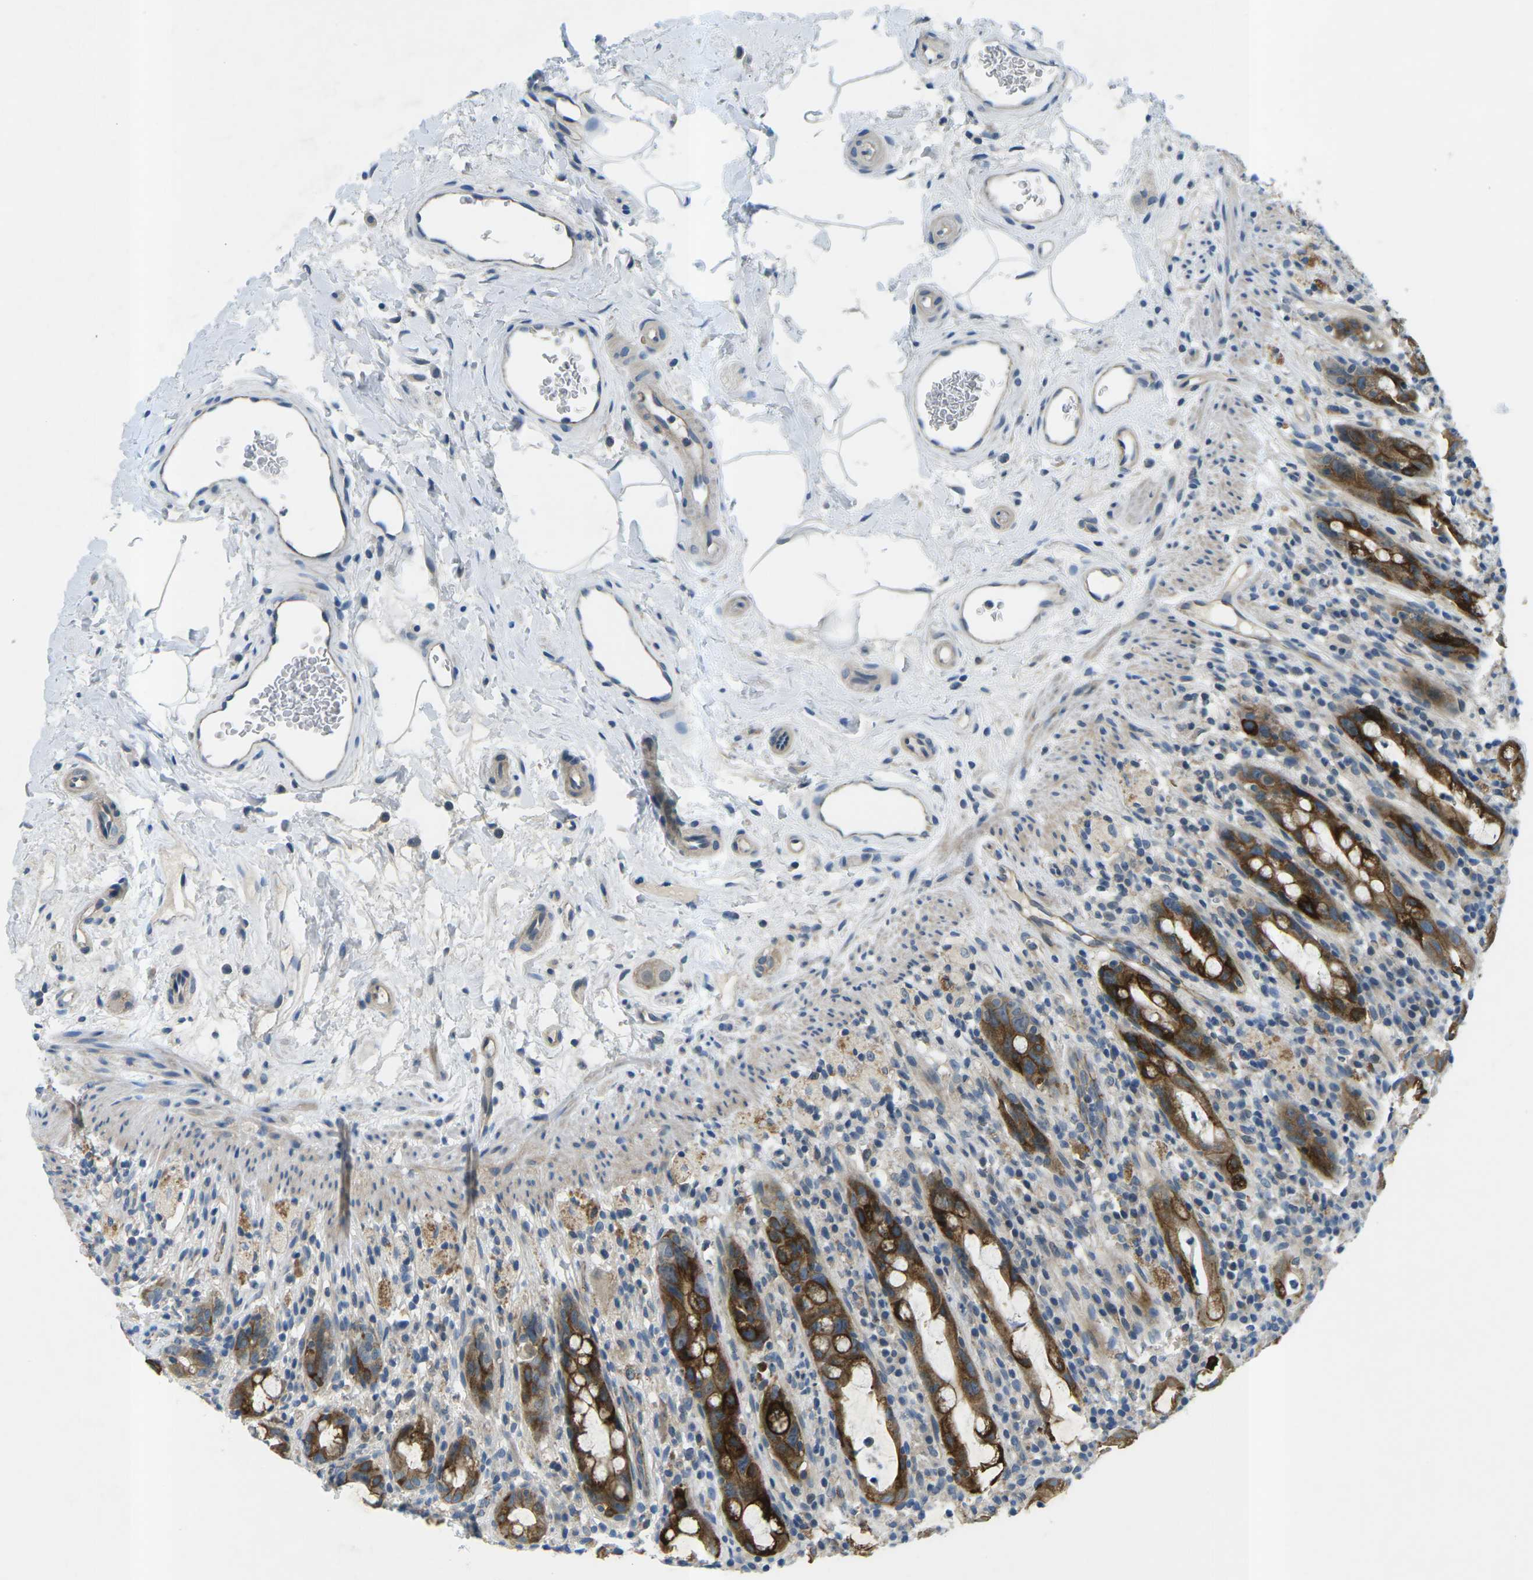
{"staining": {"intensity": "strong", "quantity": ">75%", "location": "cytoplasmic/membranous"}, "tissue": "rectum", "cell_type": "Glandular cells", "image_type": "normal", "snomed": [{"axis": "morphology", "description": "Normal tissue, NOS"}, {"axis": "topography", "description": "Rectum"}], "caption": "High-power microscopy captured an IHC micrograph of benign rectum, revealing strong cytoplasmic/membranous expression in approximately >75% of glandular cells.", "gene": "CTNND1", "patient": {"sex": "male", "age": 44}}